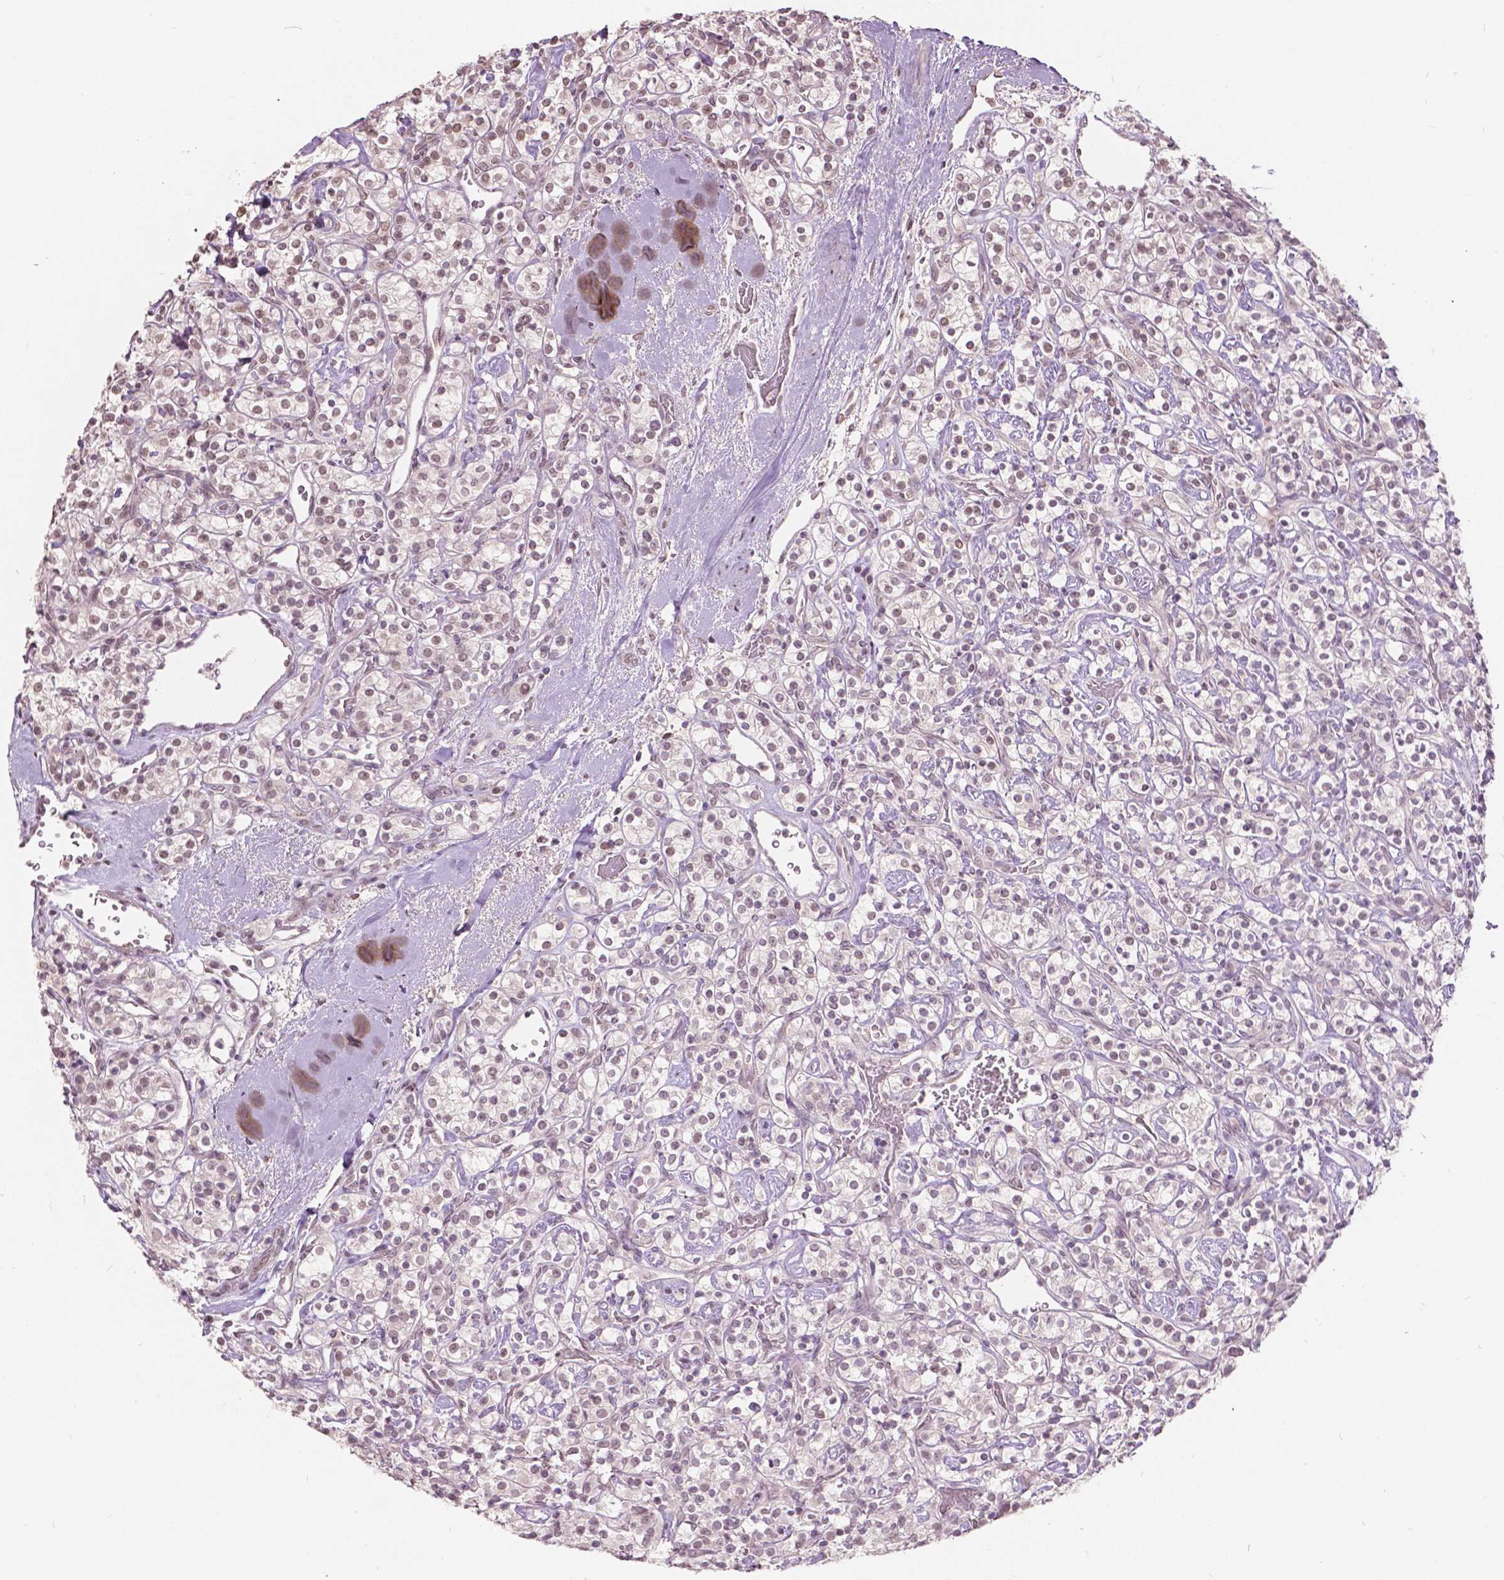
{"staining": {"intensity": "weak", "quantity": "25%-75%", "location": "nuclear"}, "tissue": "renal cancer", "cell_type": "Tumor cells", "image_type": "cancer", "snomed": [{"axis": "morphology", "description": "Adenocarcinoma, NOS"}, {"axis": "topography", "description": "Kidney"}], "caption": "This micrograph reveals immunohistochemistry (IHC) staining of human renal cancer (adenocarcinoma), with low weak nuclear expression in about 25%-75% of tumor cells.", "gene": "HOXA10", "patient": {"sex": "male", "age": 77}}